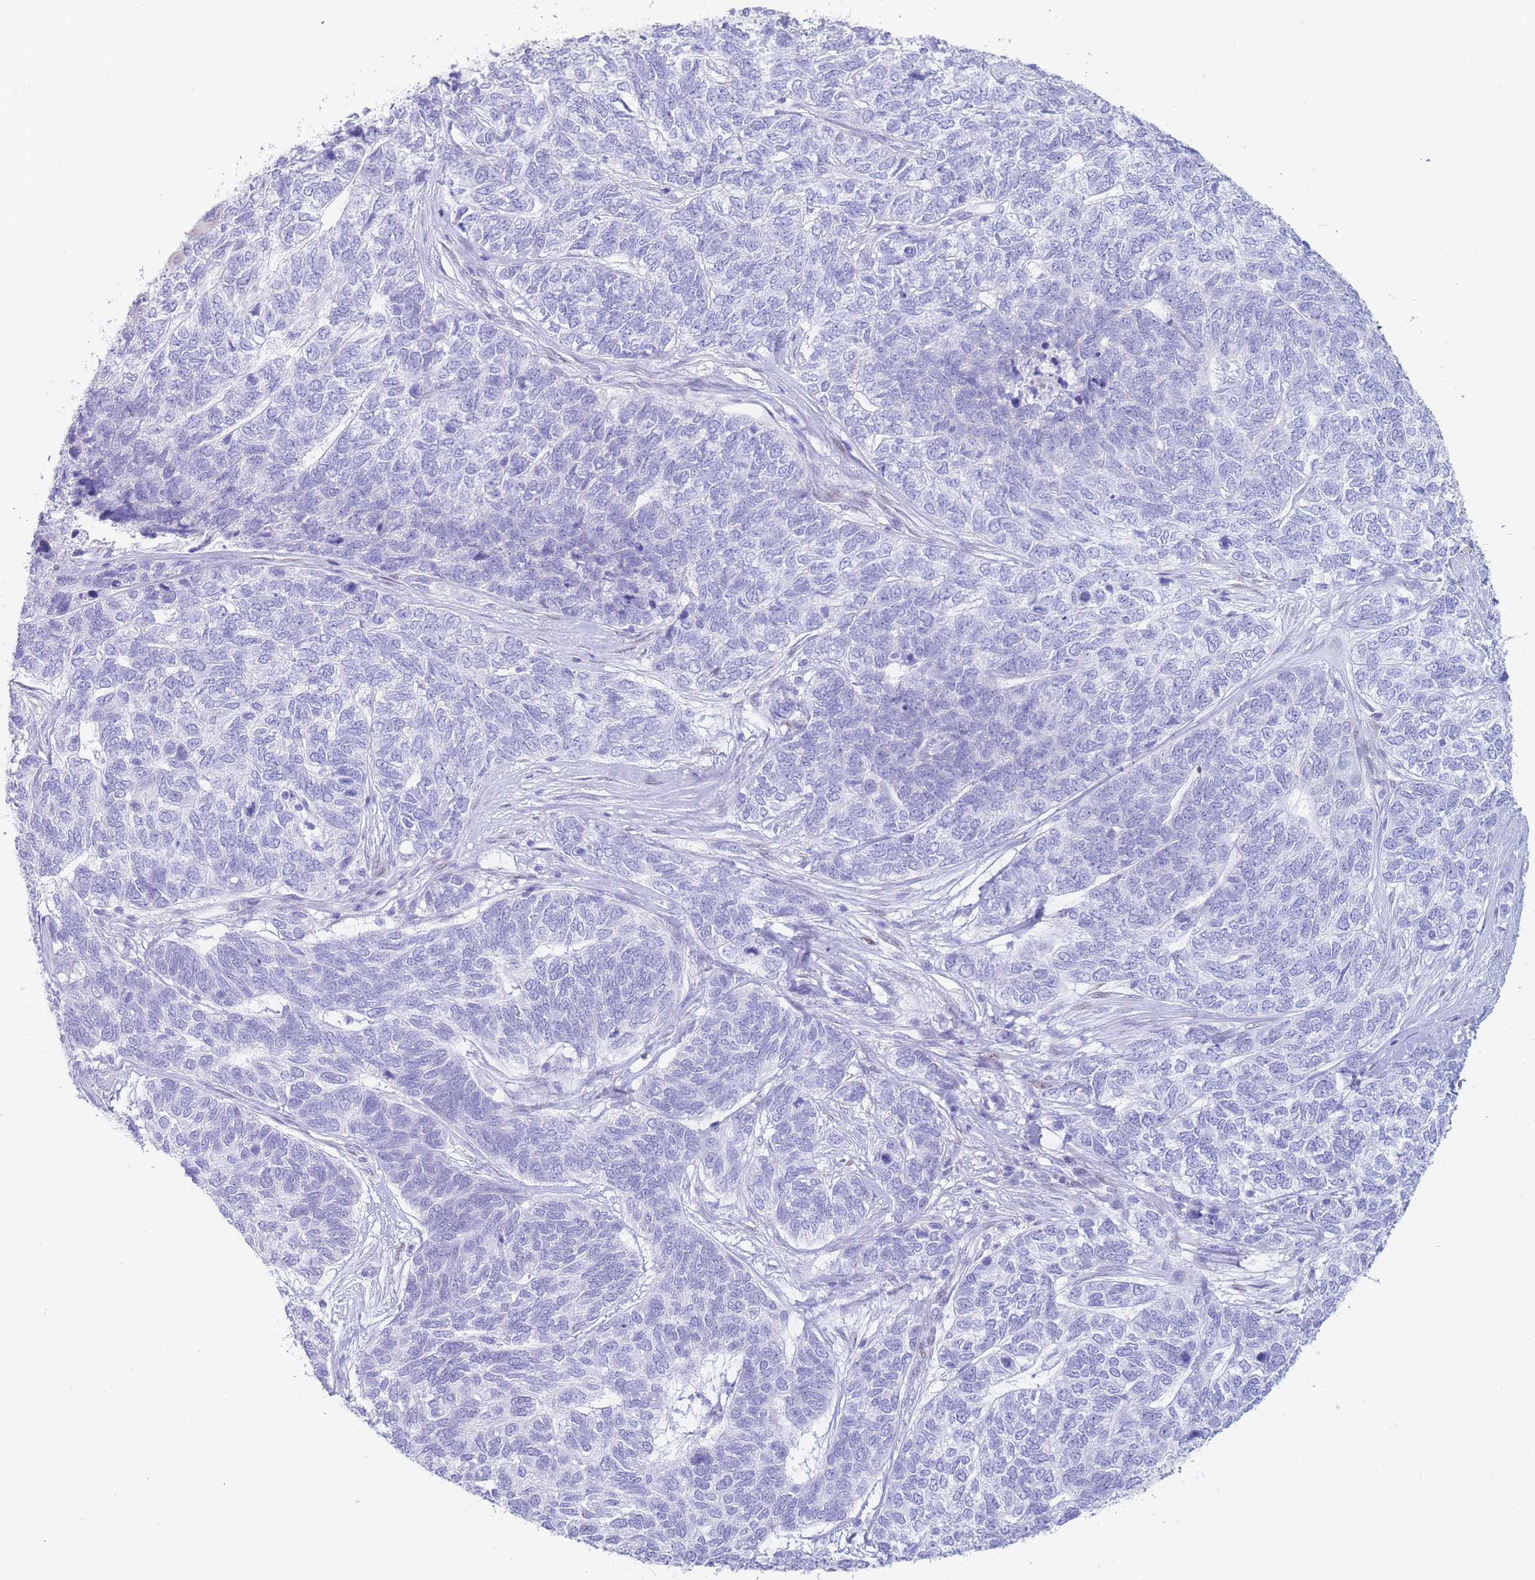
{"staining": {"intensity": "negative", "quantity": "none", "location": "none"}, "tissue": "skin cancer", "cell_type": "Tumor cells", "image_type": "cancer", "snomed": [{"axis": "morphology", "description": "Basal cell carcinoma"}, {"axis": "topography", "description": "Skin"}], "caption": "This image is of skin basal cell carcinoma stained with immunohistochemistry to label a protein in brown with the nuclei are counter-stained blue. There is no staining in tumor cells.", "gene": "PSMB5", "patient": {"sex": "female", "age": 65}}